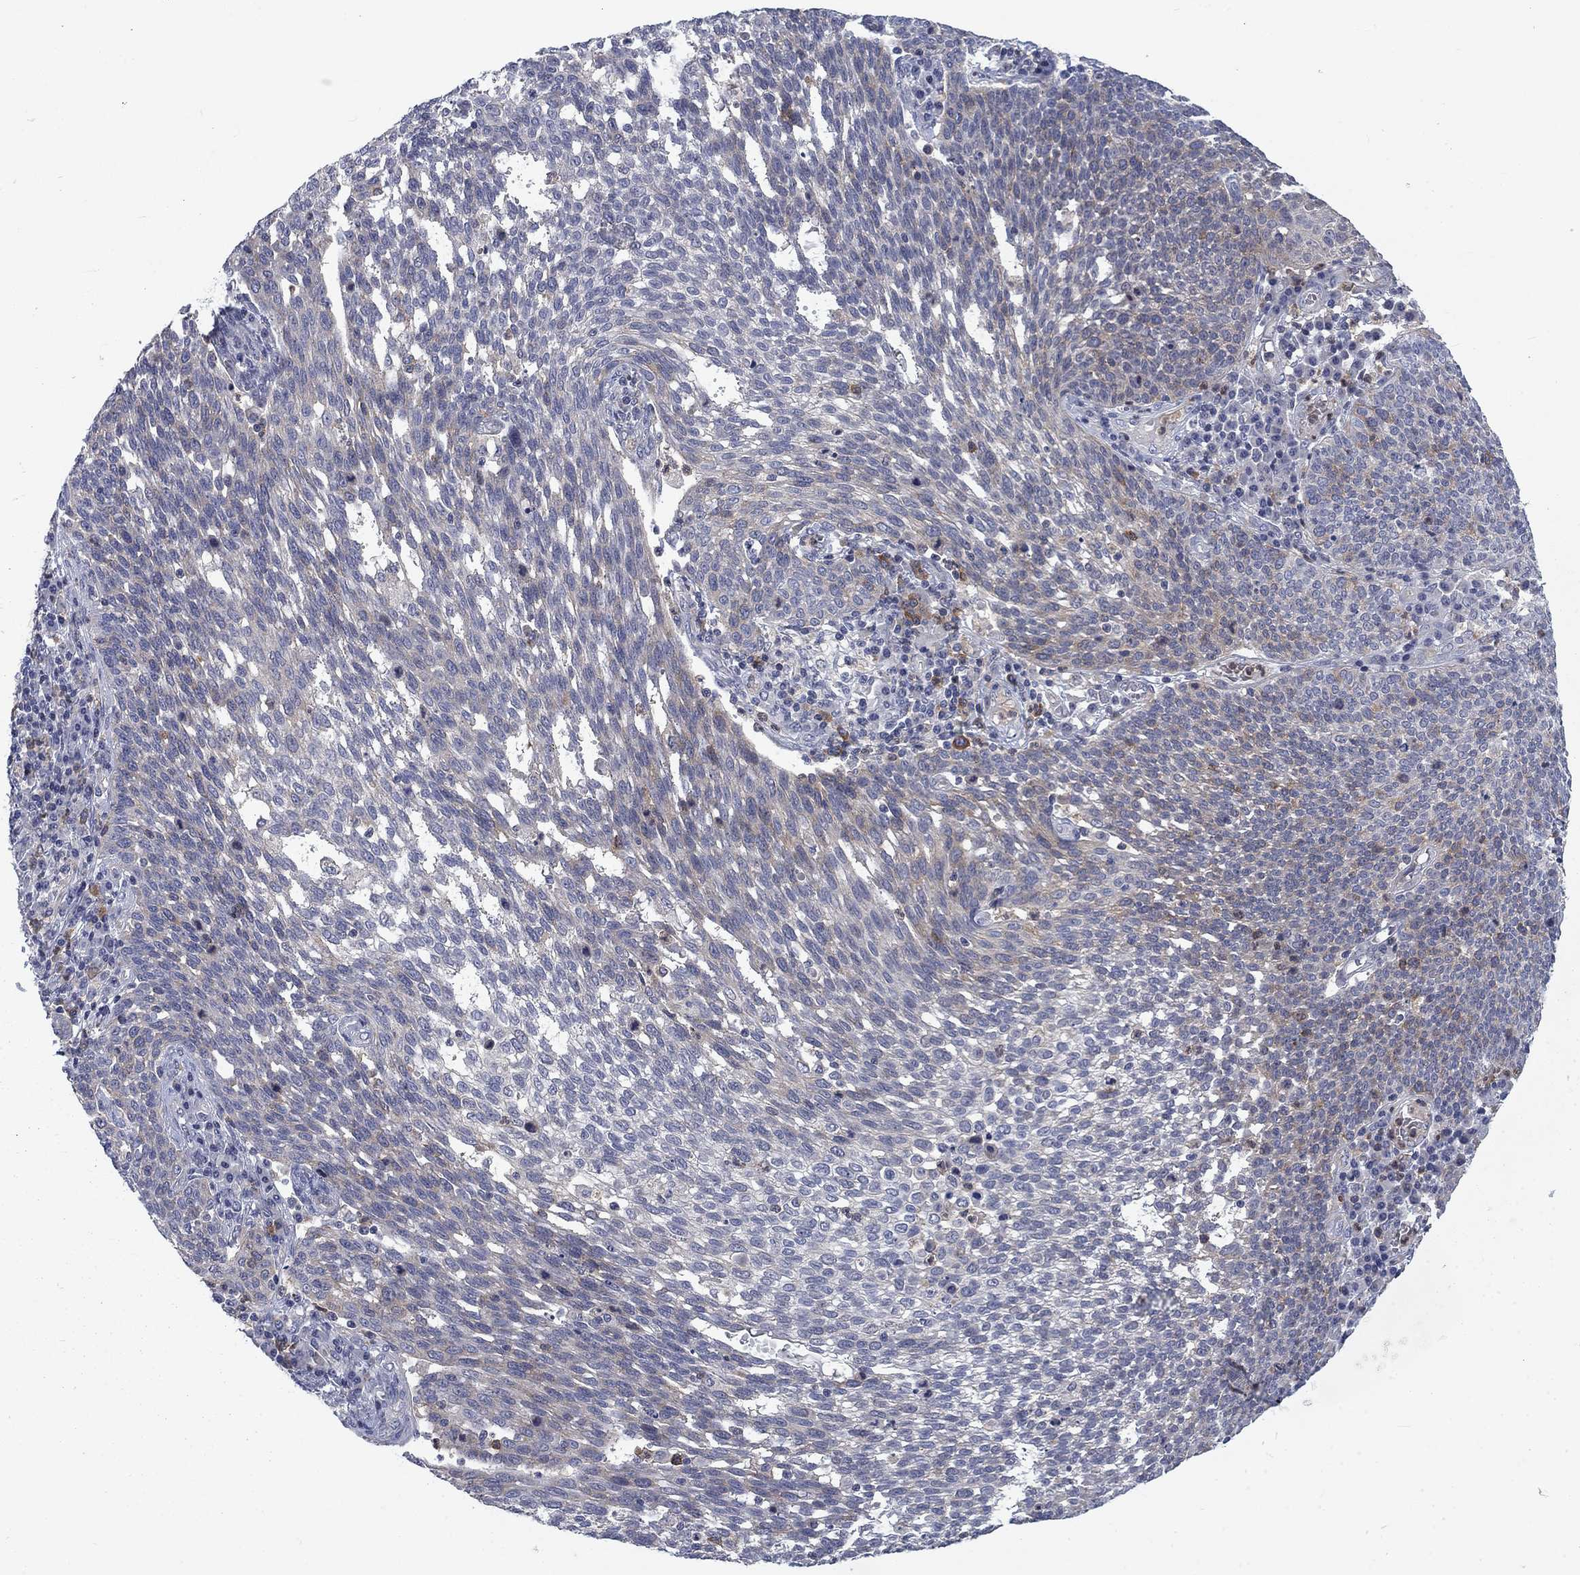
{"staining": {"intensity": "weak", "quantity": "<25%", "location": "cytoplasmic/membranous"}, "tissue": "cervical cancer", "cell_type": "Tumor cells", "image_type": "cancer", "snomed": [{"axis": "morphology", "description": "Squamous cell carcinoma, NOS"}, {"axis": "topography", "description": "Cervix"}], "caption": "DAB immunohistochemical staining of cervical squamous cell carcinoma reveals no significant staining in tumor cells. Nuclei are stained in blue.", "gene": "KIF15", "patient": {"sex": "female", "age": 34}}